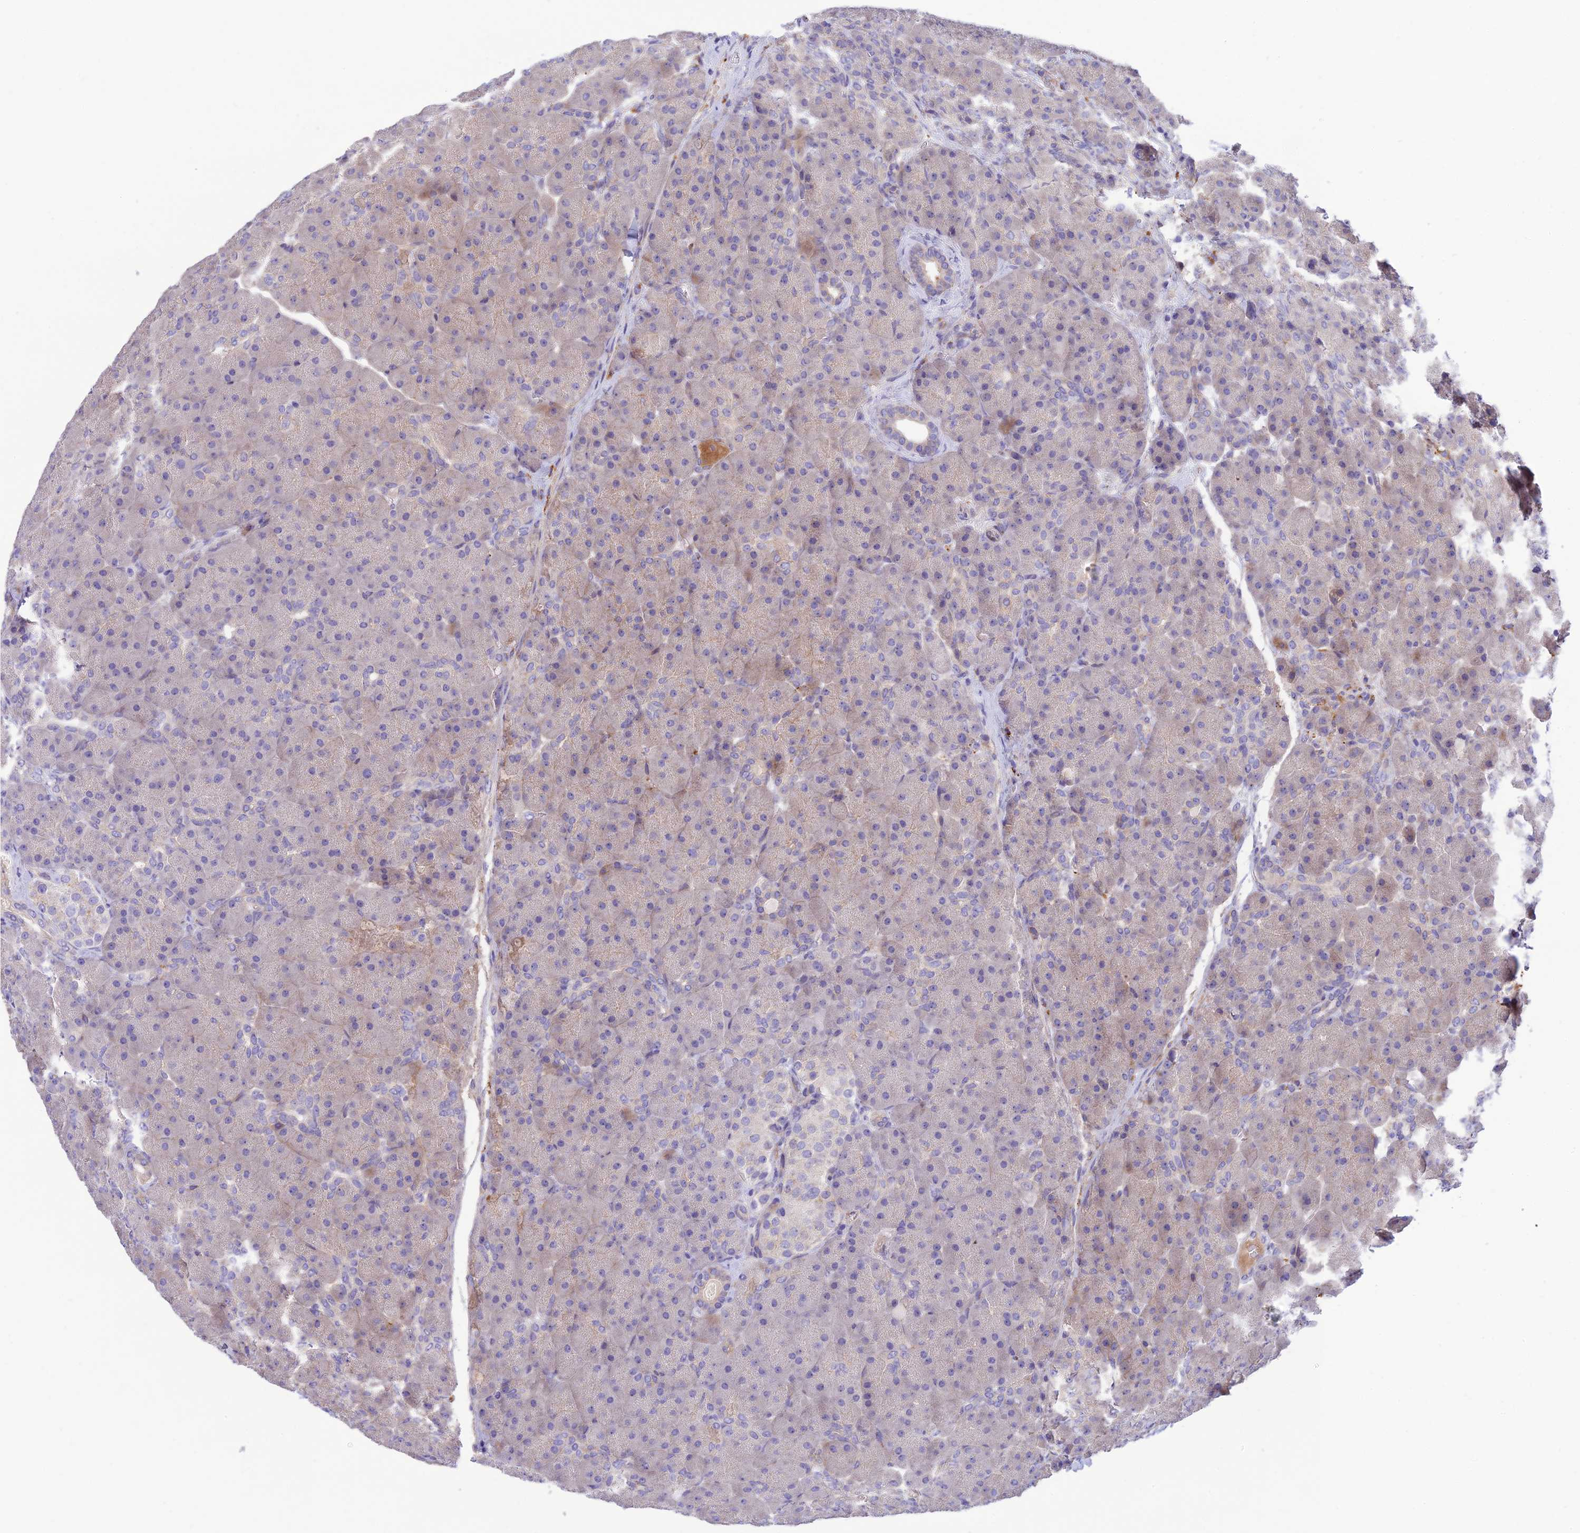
{"staining": {"intensity": "weak", "quantity": "25%-75%", "location": "cytoplasmic/membranous"}, "tissue": "pancreas", "cell_type": "Exocrine glandular cells", "image_type": "normal", "snomed": [{"axis": "morphology", "description": "Normal tissue, NOS"}, {"axis": "topography", "description": "Pancreas"}], "caption": "Immunohistochemical staining of normal pancreas exhibits weak cytoplasmic/membranous protein expression in approximately 25%-75% of exocrine glandular cells. (IHC, brightfield microscopy, high magnification).", "gene": "CCDC157", "patient": {"sex": "male", "age": 66}}